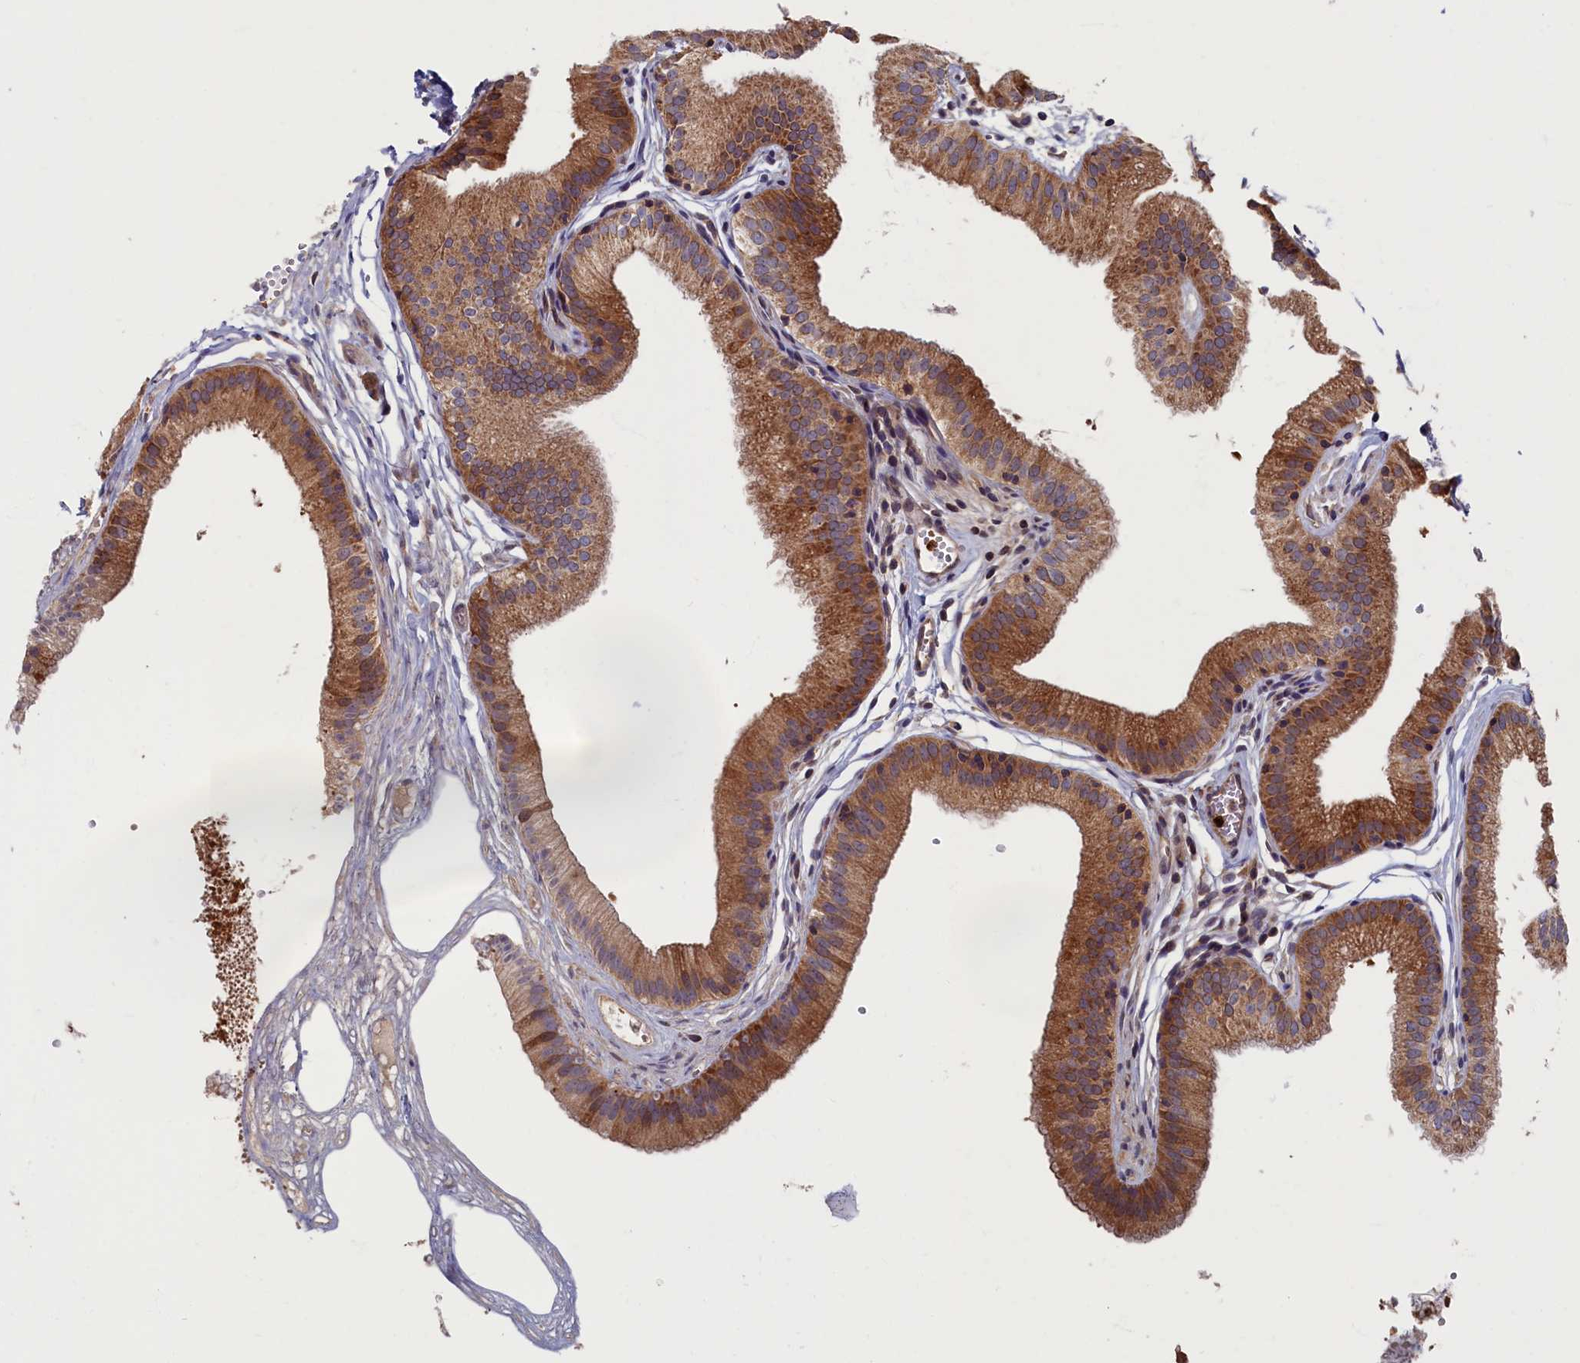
{"staining": {"intensity": "moderate", "quantity": ">75%", "location": "cytoplasmic/membranous"}, "tissue": "gallbladder", "cell_type": "Glandular cells", "image_type": "normal", "snomed": [{"axis": "morphology", "description": "Normal tissue, NOS"}, {"axis": "topography", "description": "Gallbladder"}], "caption": "DAB (3,3'-diaminobenzidine) immunohistochemical staining of benign human gallbladder reveals moderate cytoplasmic/membranous protein expression in about >75% of glandular cells. (brown staining indicates protein expression, while blue staining denotes nuclei).", "gene": "TNK2", "patient": {"sex": "female", "age": 54}}